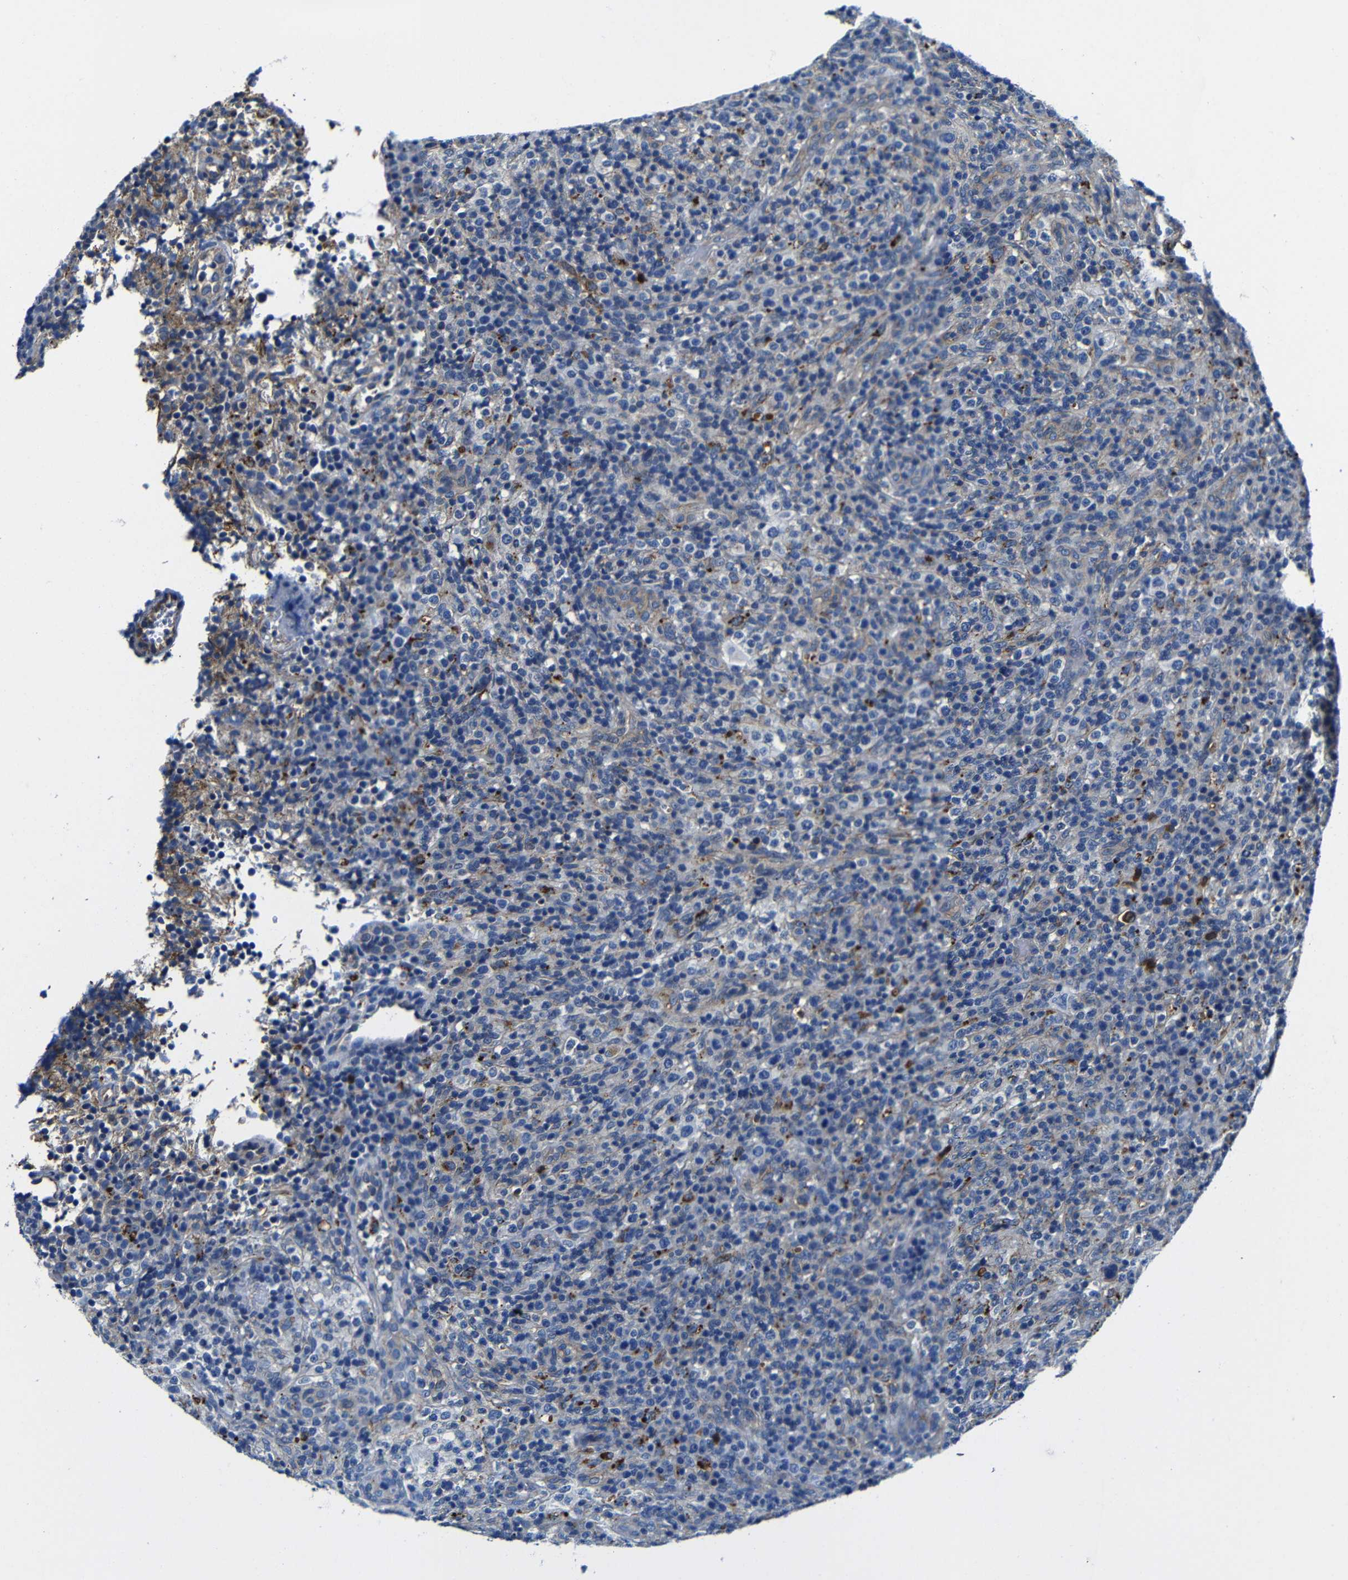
{"staining": {"intensity": "moderate", "quantity": "<25%", "location": "cytoplasmic/membranous"}, "tissue": "lymphoma", "cell_type": "Tumor cells", "image_type": "cancer", "snomed": [{"axis": "morphology", "description": "Malignant lymphoma, non-Hodgkin's type, High grade"}, {"axis": "topography", "description": "Lymph node"}], "caption": "Brown immunohistochemical staining in high-grade malignant lymphoma, non-Hodgkin's type displays moderate cytoplasmic/membranous staining in about <25% of tumor cells.", "gene": "GIMAP2", "patient": {"sex": "female", "age": 76}}